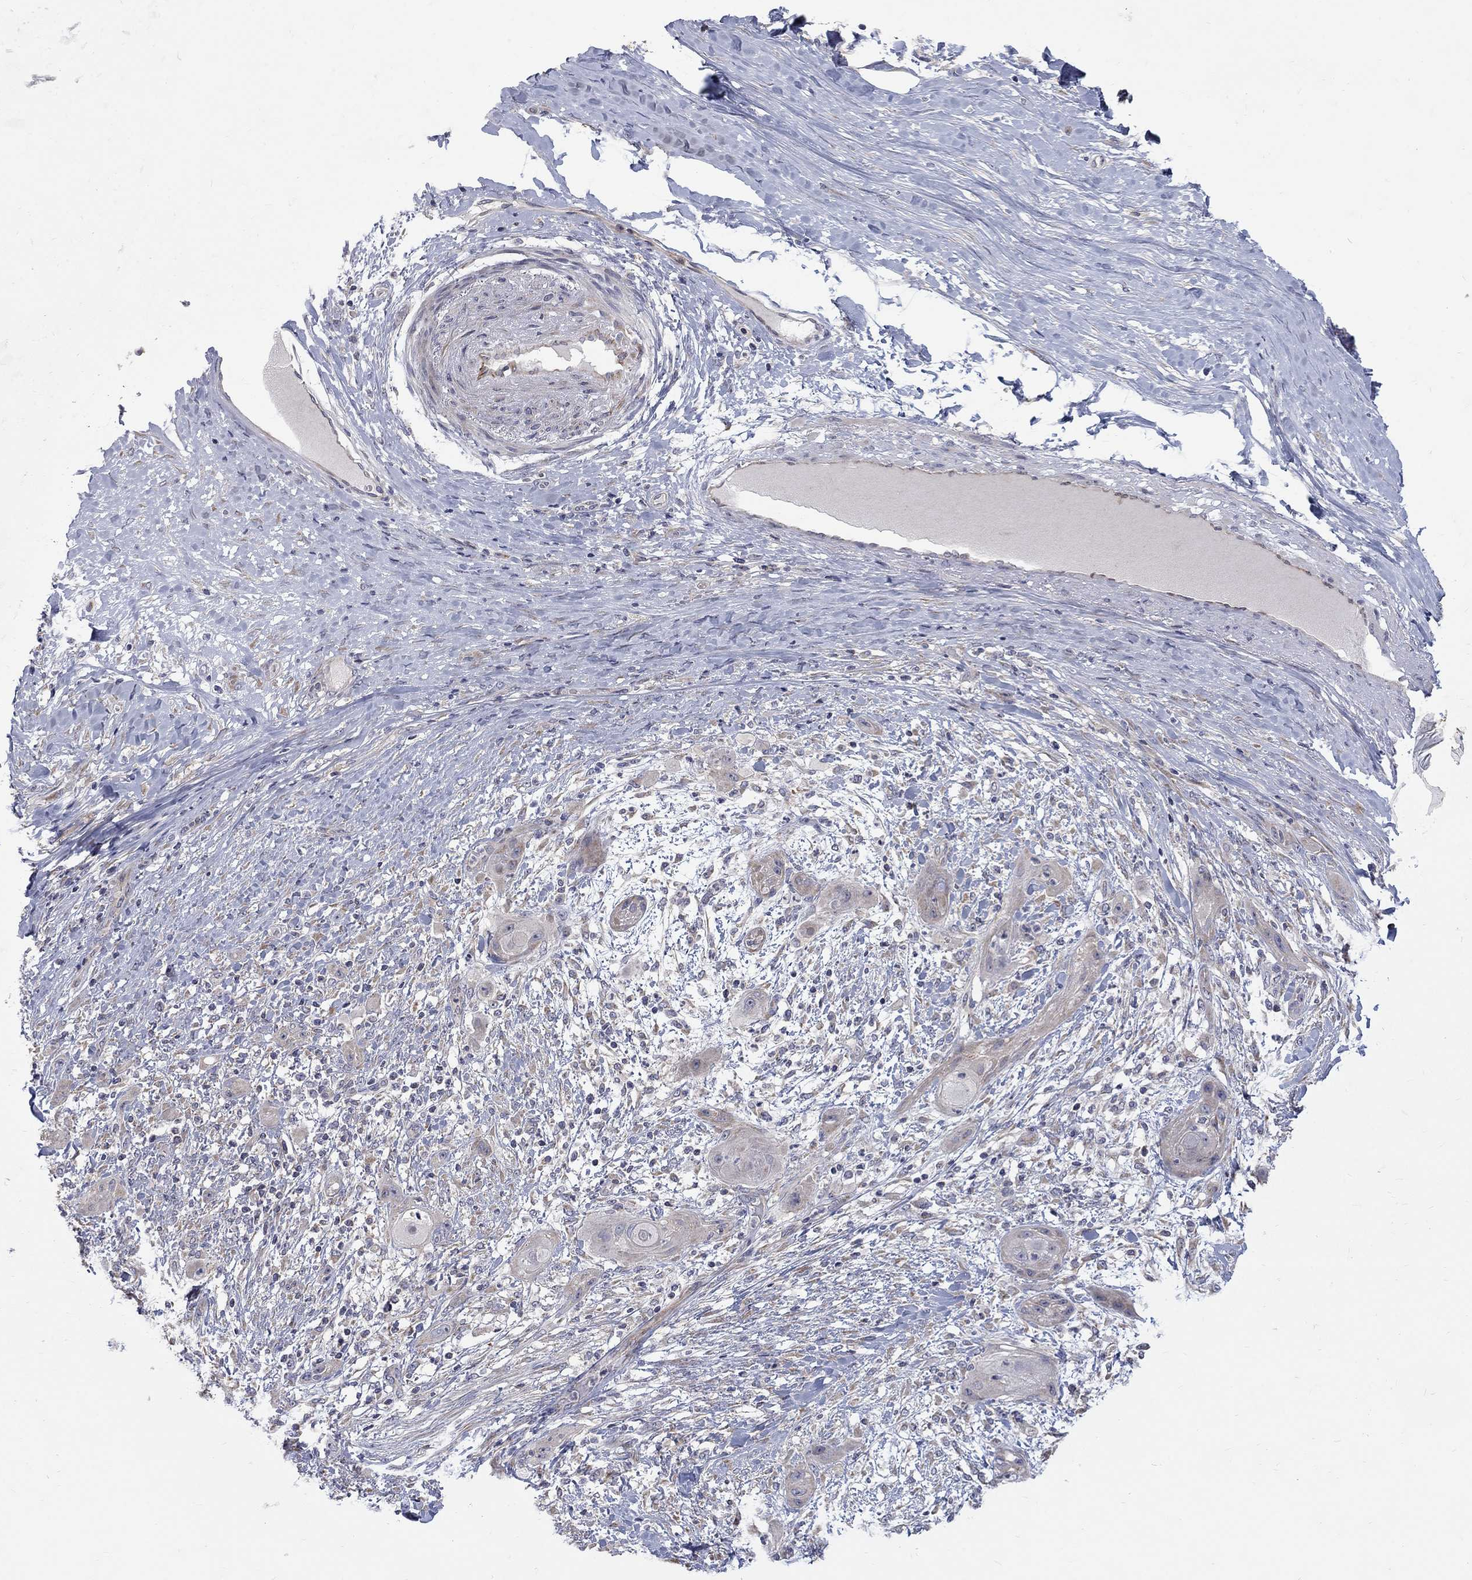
{"staining": {"intensity": "negative", "quantity": "none", "location": "none"}, "tissue": "skin cancer", "cell_type": "Tumor cells", "image_type": "cancer", "snomed": [{"axis": "morphology", "description": "Squamous cell carcinoma, NOS"}, {"axis": "topography", "description": "Skin"}], "caption": "Squamous cell carcinoma (skin) was stained to show a protein in brown. There is no significant staining in tumor cells.", "gene": "SH2B1", "patient": {"sex": "male", "age": 62}}